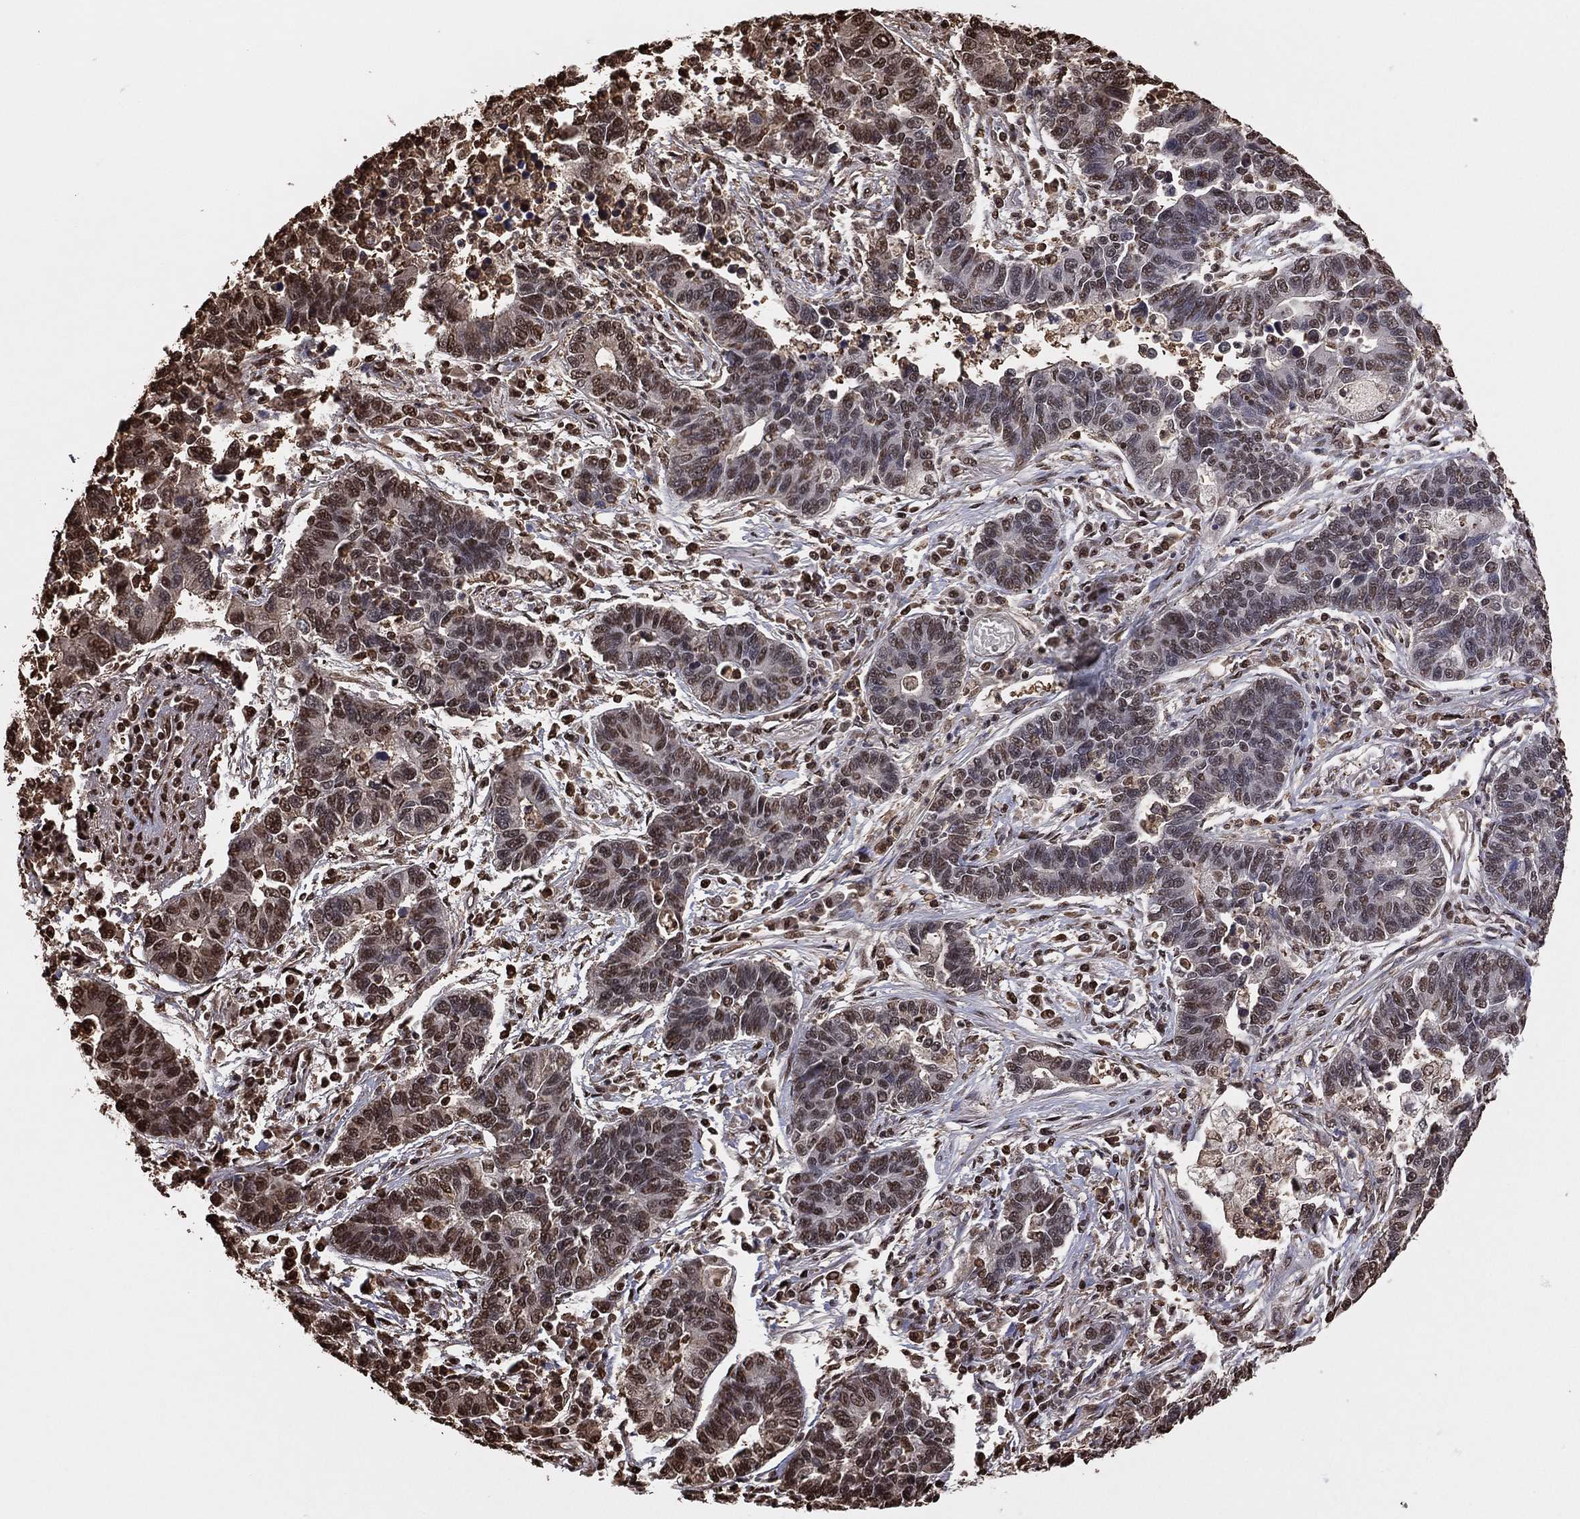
{"staining": {"intensity": "moderate", "quantity": "25%-75%", "location": "nuclear"}, "tissue": "lung cancer", "cell_type": "Tumor cells", "image_type": "cancer", "snomed": [{"axis": "morphology", "description": "Adenocarcinoma, NOS"}, {"axis": "topography", "description": "Lung"}], "caption": "Moderate nuclear positivity for a protein is present in about 25%-75% of tumor cells of adenocarcinoma (lung) using IHC.", "gene": "GAPDH", "patient": {"sex": "female", "age": 57}}